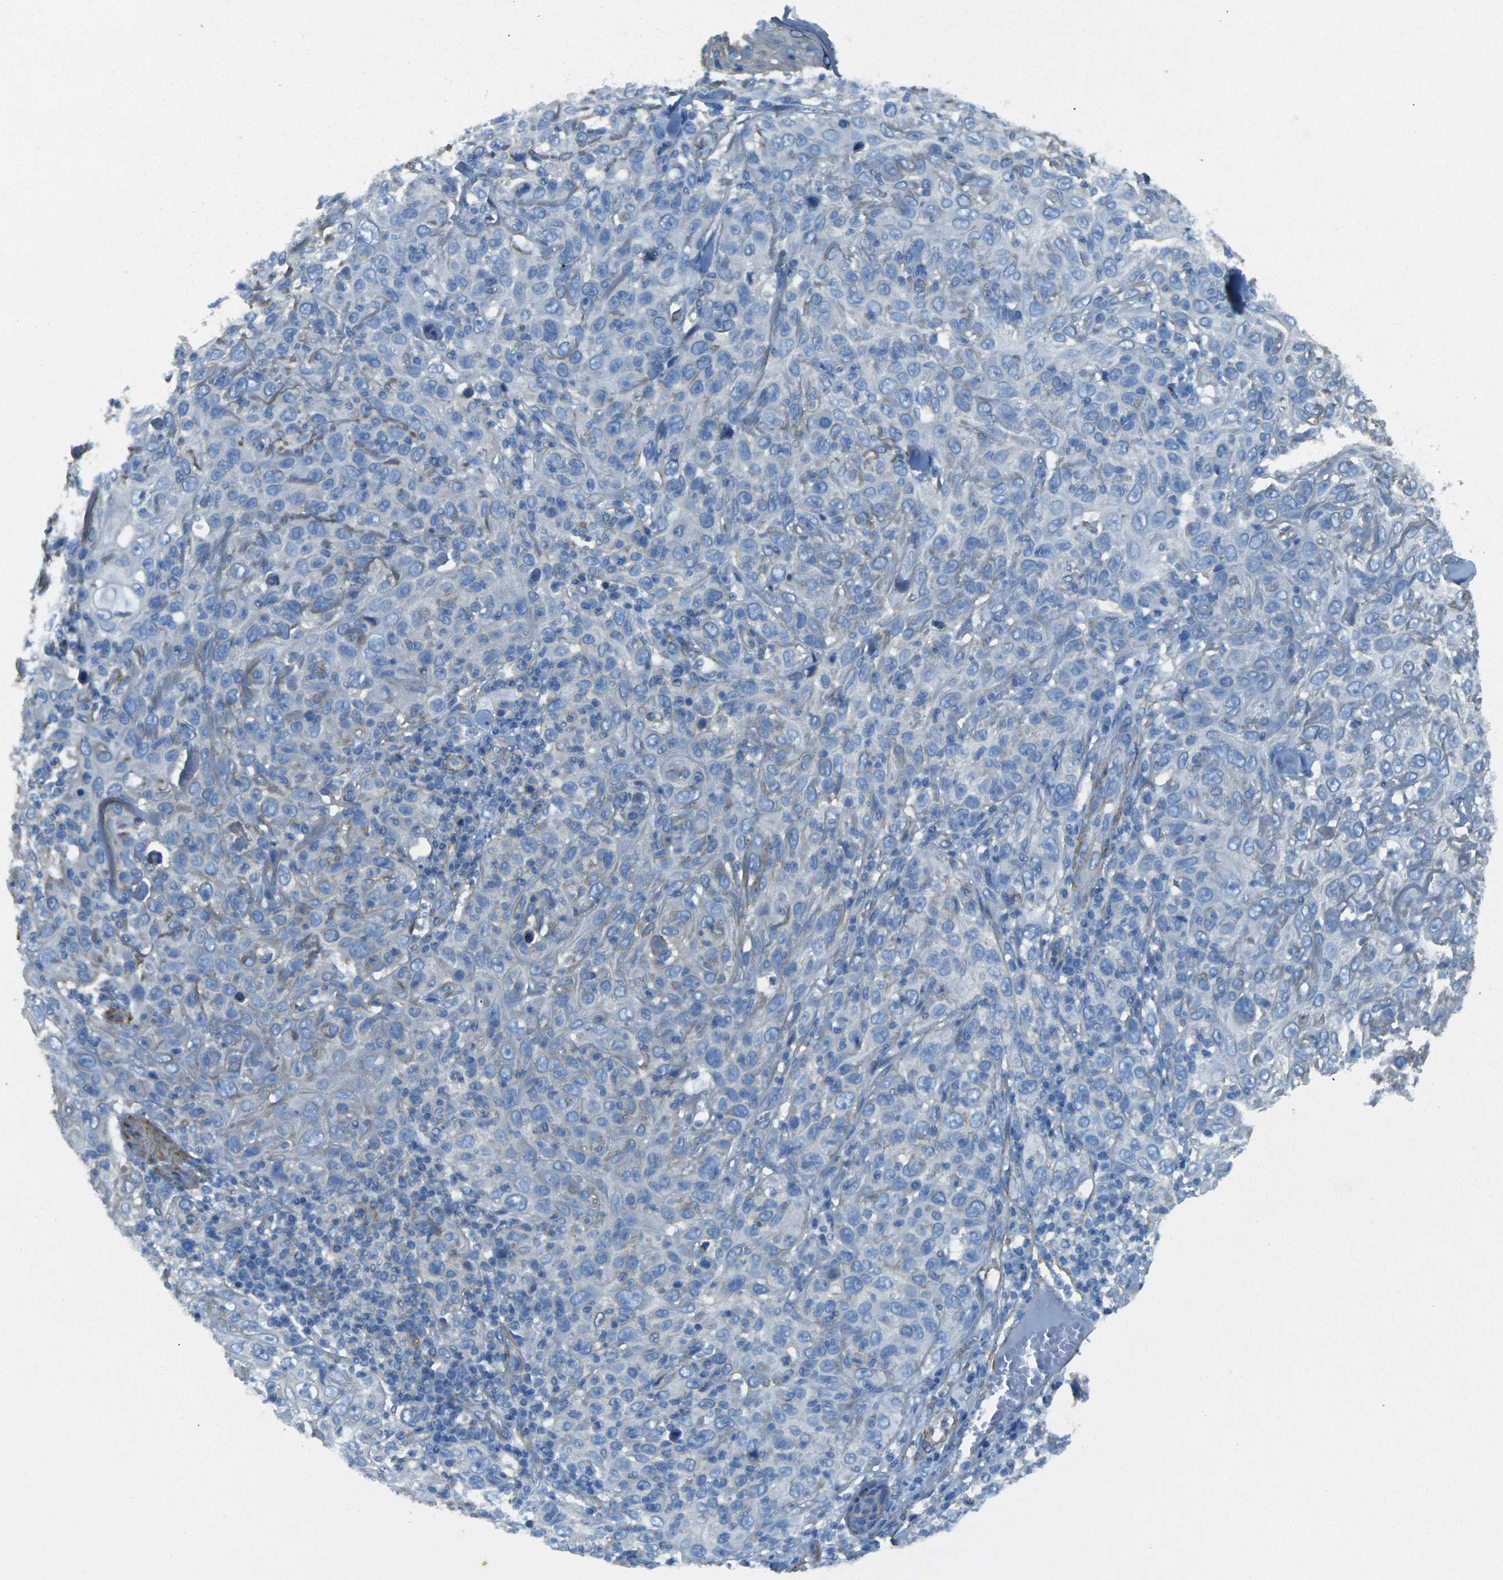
{"staining": {"intensity": "weak", "quantity": "<25%", "location": "cytoplasmic/membranous"}, "tissue": "skin cancer", "cell_type": "Tumor cells", "image_type": "cancer", "snomed": [{"axis": "morphology", "description": "Squamous cell carcinoma, NOS"}, {"axis": "topography", "description": "Skin"}], "caption": "The image shows no staining of tumor cells in skin squamous cell carcinoma.", "gene": "EPHA7", "patient": {"sex": "female", "age": 88}}